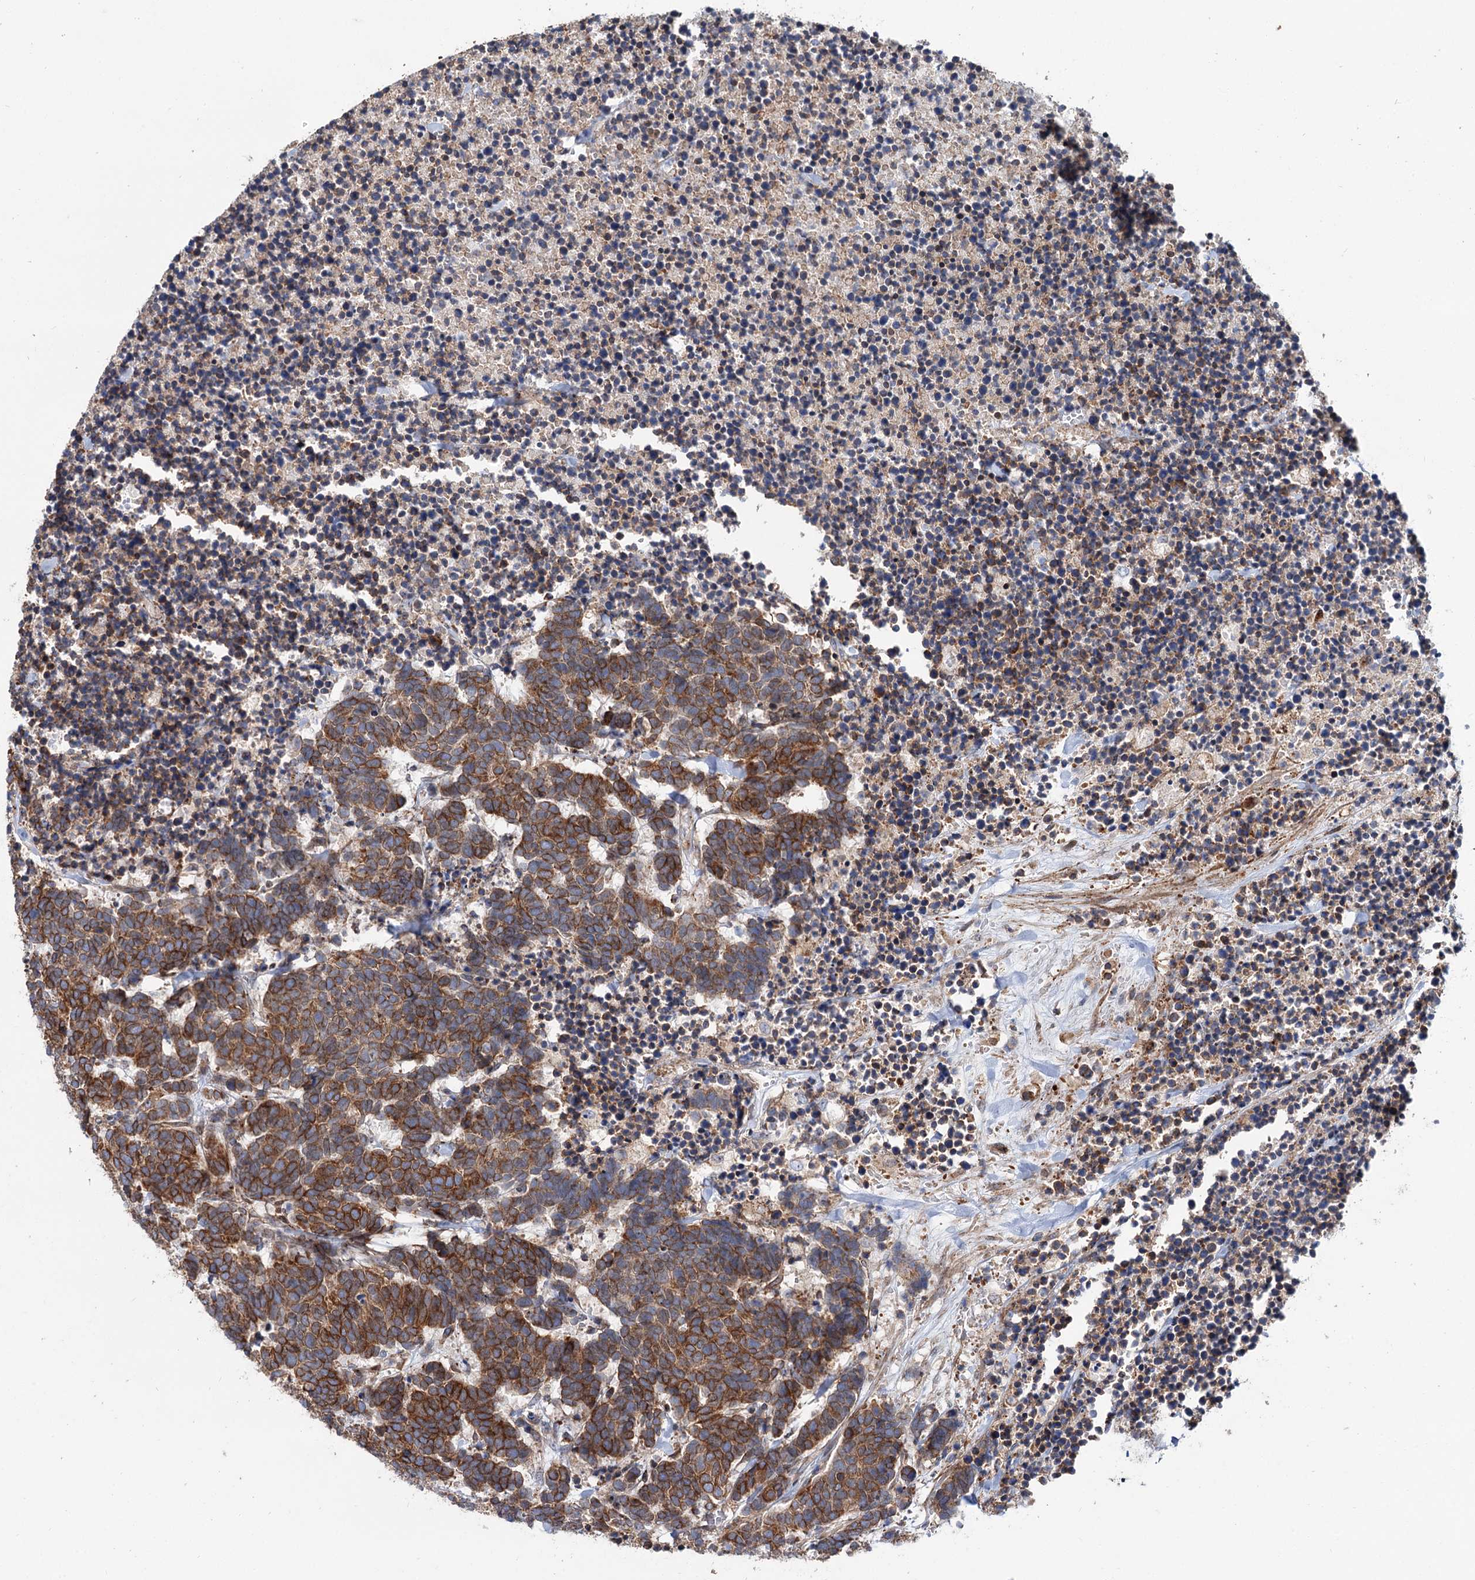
{"staining": {"intensity": "strong", "quantity": ">75%", "location": "cytoplasmic/membranous"}, "tissue": "carcinoid", "cell_type": "Tumor cells", "image_type": "cancer", "snomed": [{"axis": "morphology", "description": "Carcinoma, NOS"}, {"axis": "morphology", "description": "Carcinoid, malignant, NOS"}, {"axis": "topography", "description": "Urinary bladder"}], "caption": "Strong cytoplasmic/membranous positivity is present in approximately >75% of tumor cells in carcinoma.", "gene": "PTDSS2", "patient": {"sex": "male", "age": 57}}